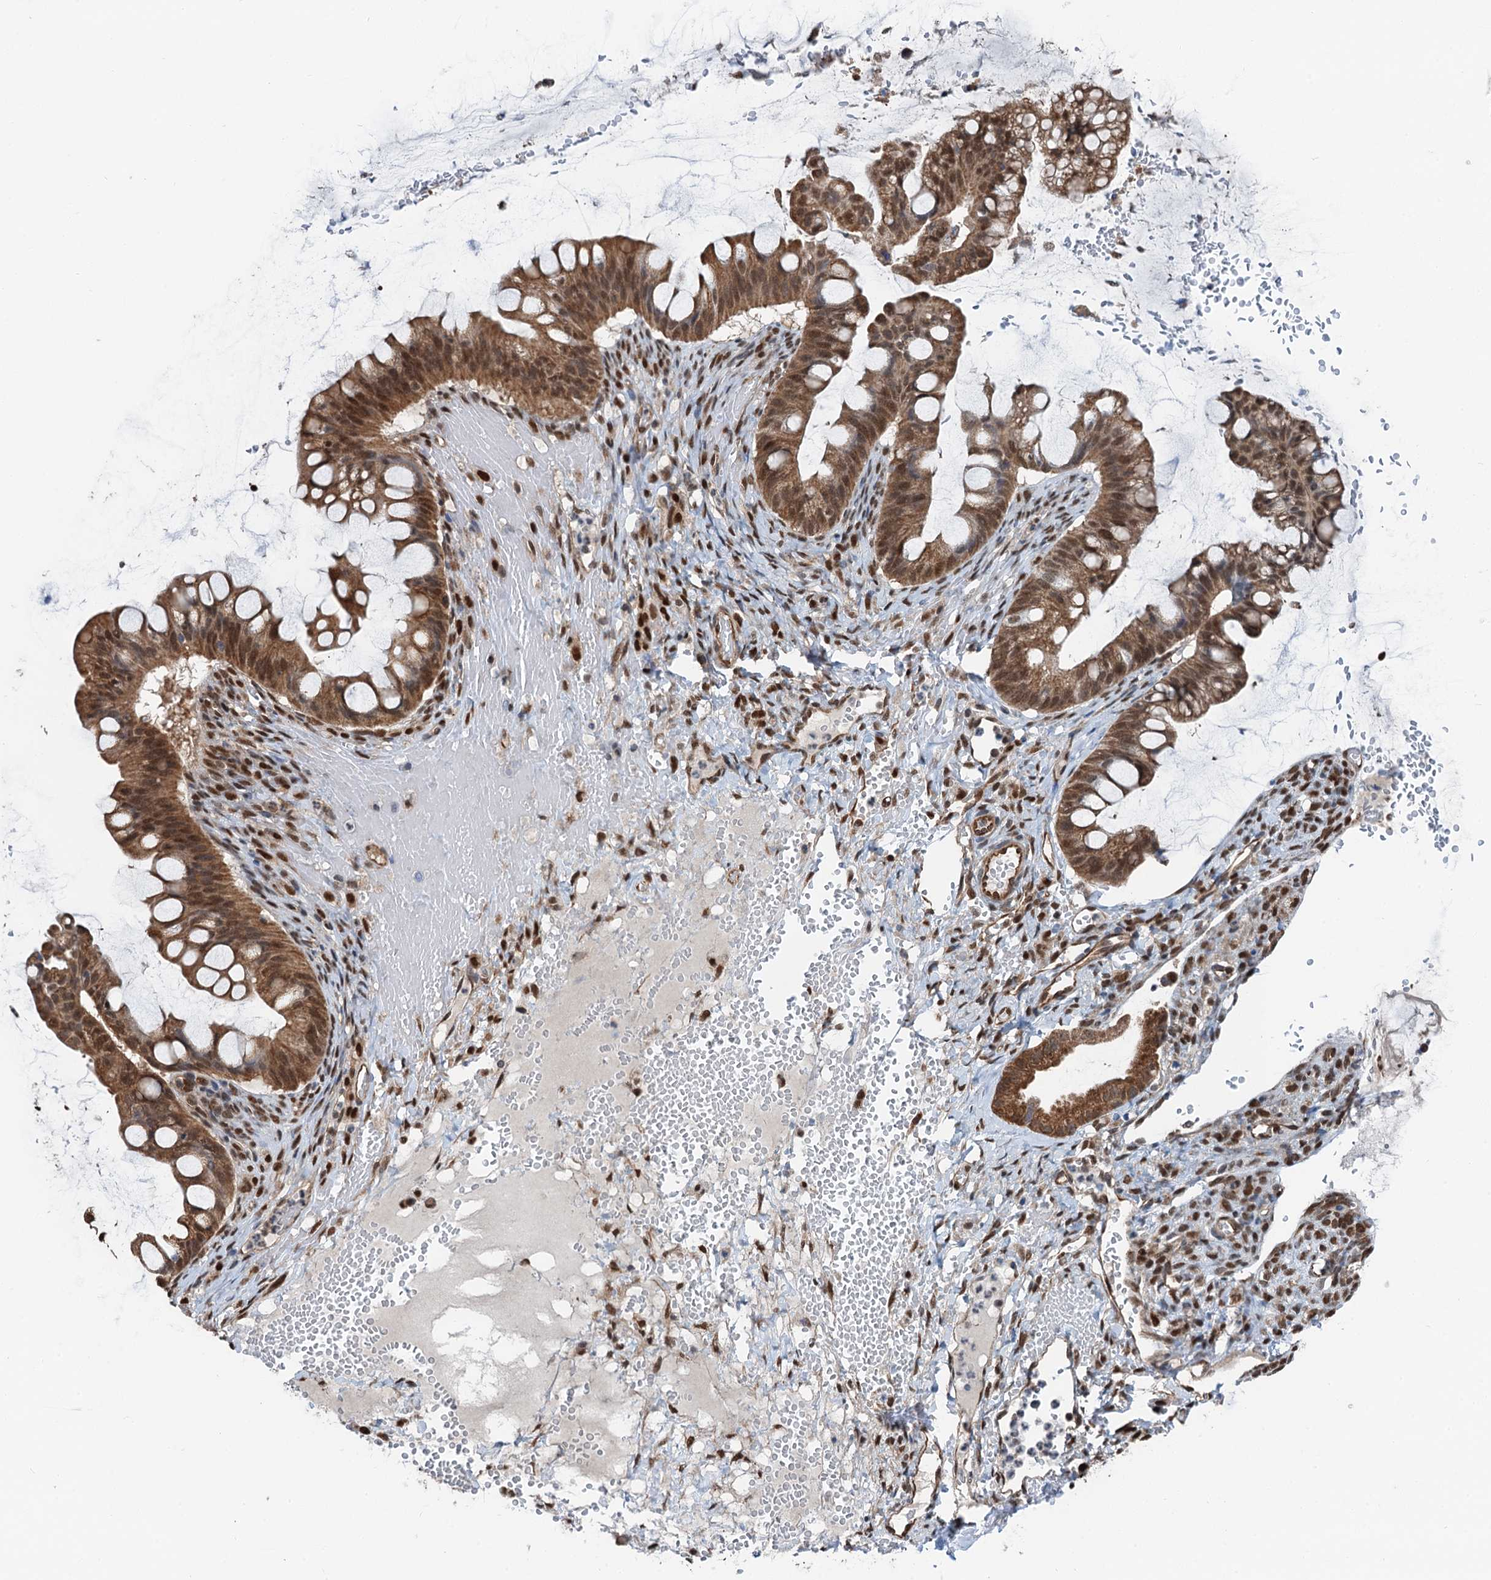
{"staining": {"intensity": "strong", "quantity": ">75%", "location": "cytoplasmic/membranous,nuclear"}, "tissue": "ovarian cancer", "cell_type": "Tumor cells", "image_type": "cancer", "snomed": [{"axis": "morphology", "description": "Cystadenocarcinoma, mucinous, NOS"}, {"axis": "topography", "description": "Ovary"}], "caption": "Strong cytoplasmic/membranous and nuclear positivity is identified in approximately >75% of tumor cells in ovarian mucinous cystadenocarcinoma.", "gene": "CFDP1", "patient": {"sex": "female", "age": 73}}